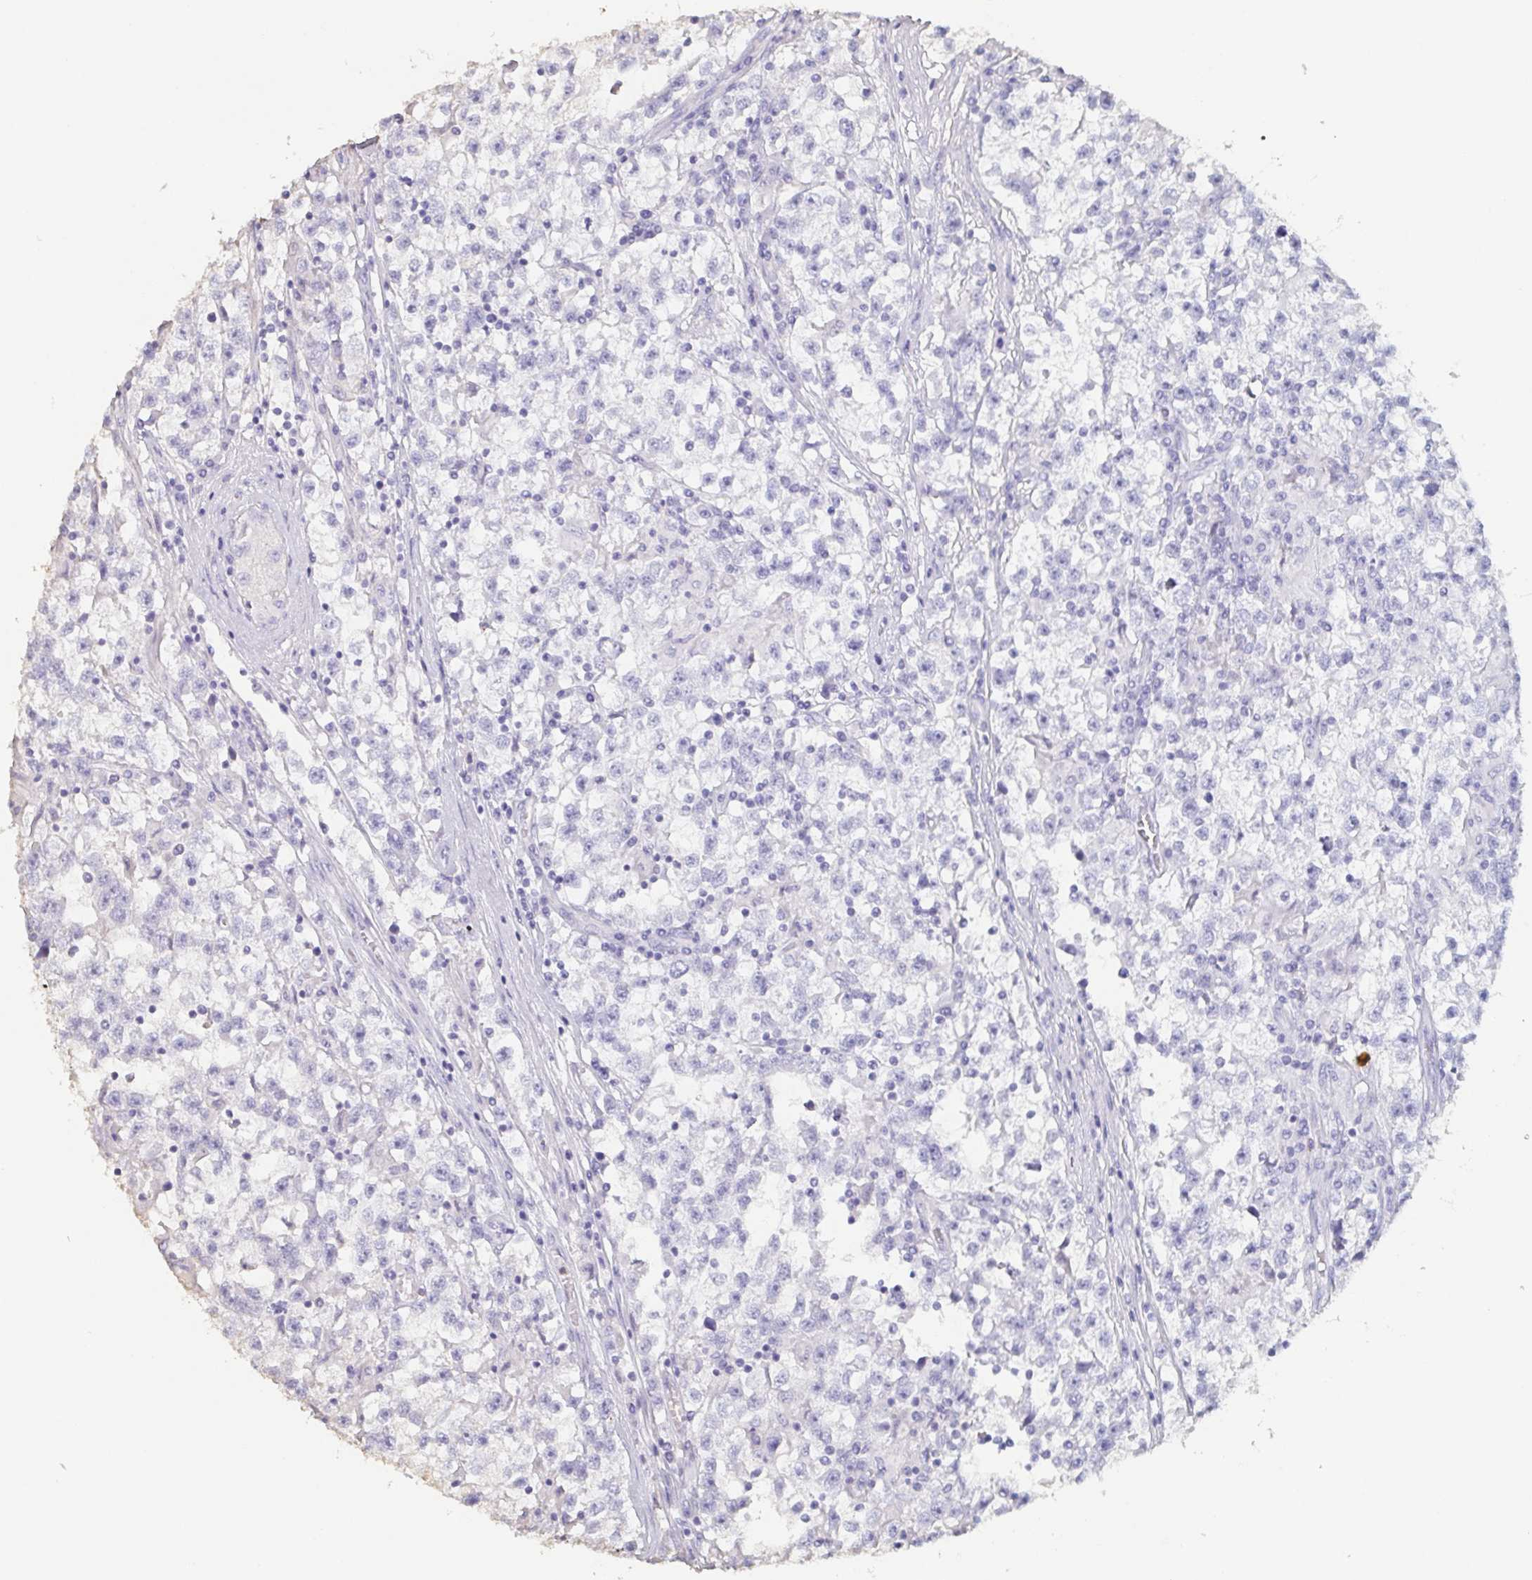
{"staining": {"intensity": "negative", "quantity": "none", "location": "none"}, "tissue": "testis cancer", "cell_type": "Tumor cells", "image_type": "cancer", "snomed": [{"axis": "morphology", "description": "Seminoma, NOS"}, {"axis": "topography", "description": "Testis"}], "caption": "This photomicrograph is of testis seminoma stained with immunohistochemistry (IHC) to label a protein in brown with the nuclei are counter-stained blue. There is no expression in tumor cells. (DAB immunohistochemistry with hematoxylin counter stain).", "gene": "BPIFA2", "patient": {"sex": "male", "age": 31}}